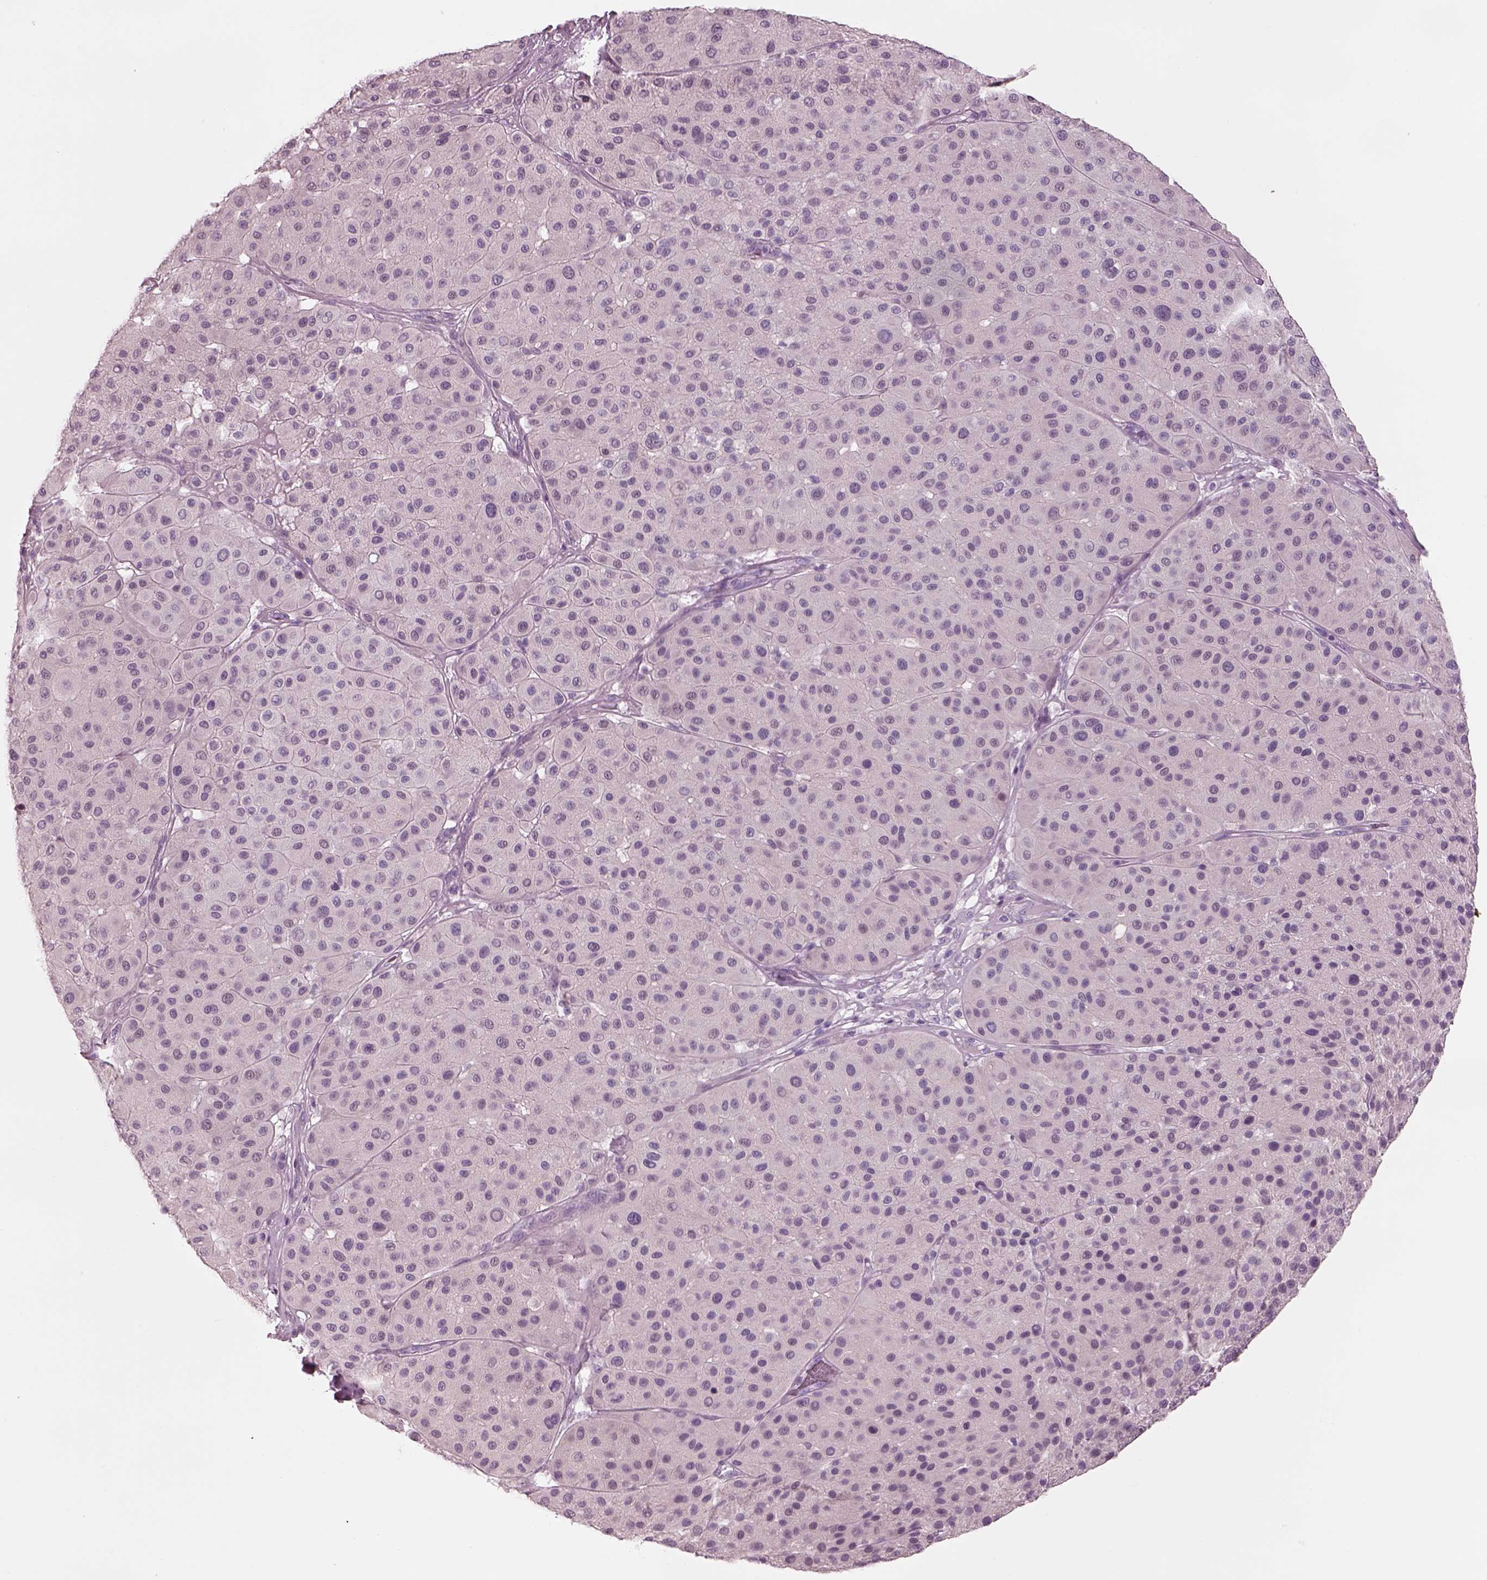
{"staining": {"intensity": "negative", "quantity": "none", "location": "none"}, "tissue": "melanoma", "cell_type": "Tumor cells", "image_type": "cancer", "snomed": [{"axis": "morphology", "description": "Malignant melanoma, Metastatic site"}, {"axis": "topography", "description": "Smooth muscle"}], "caption": "A high-resolution histopathology image shows immunohistochemistry (IHC) staining of malignant melanoma (metastatic site), which displays no significant staining in tumor cells. (Brightfield microscopy of DAB (3,3'-diaminobenzidine) immunohistochemistry at high magnification).", "gene": "SLC27A2", "patient": {"sex": "male", "age": 41}}